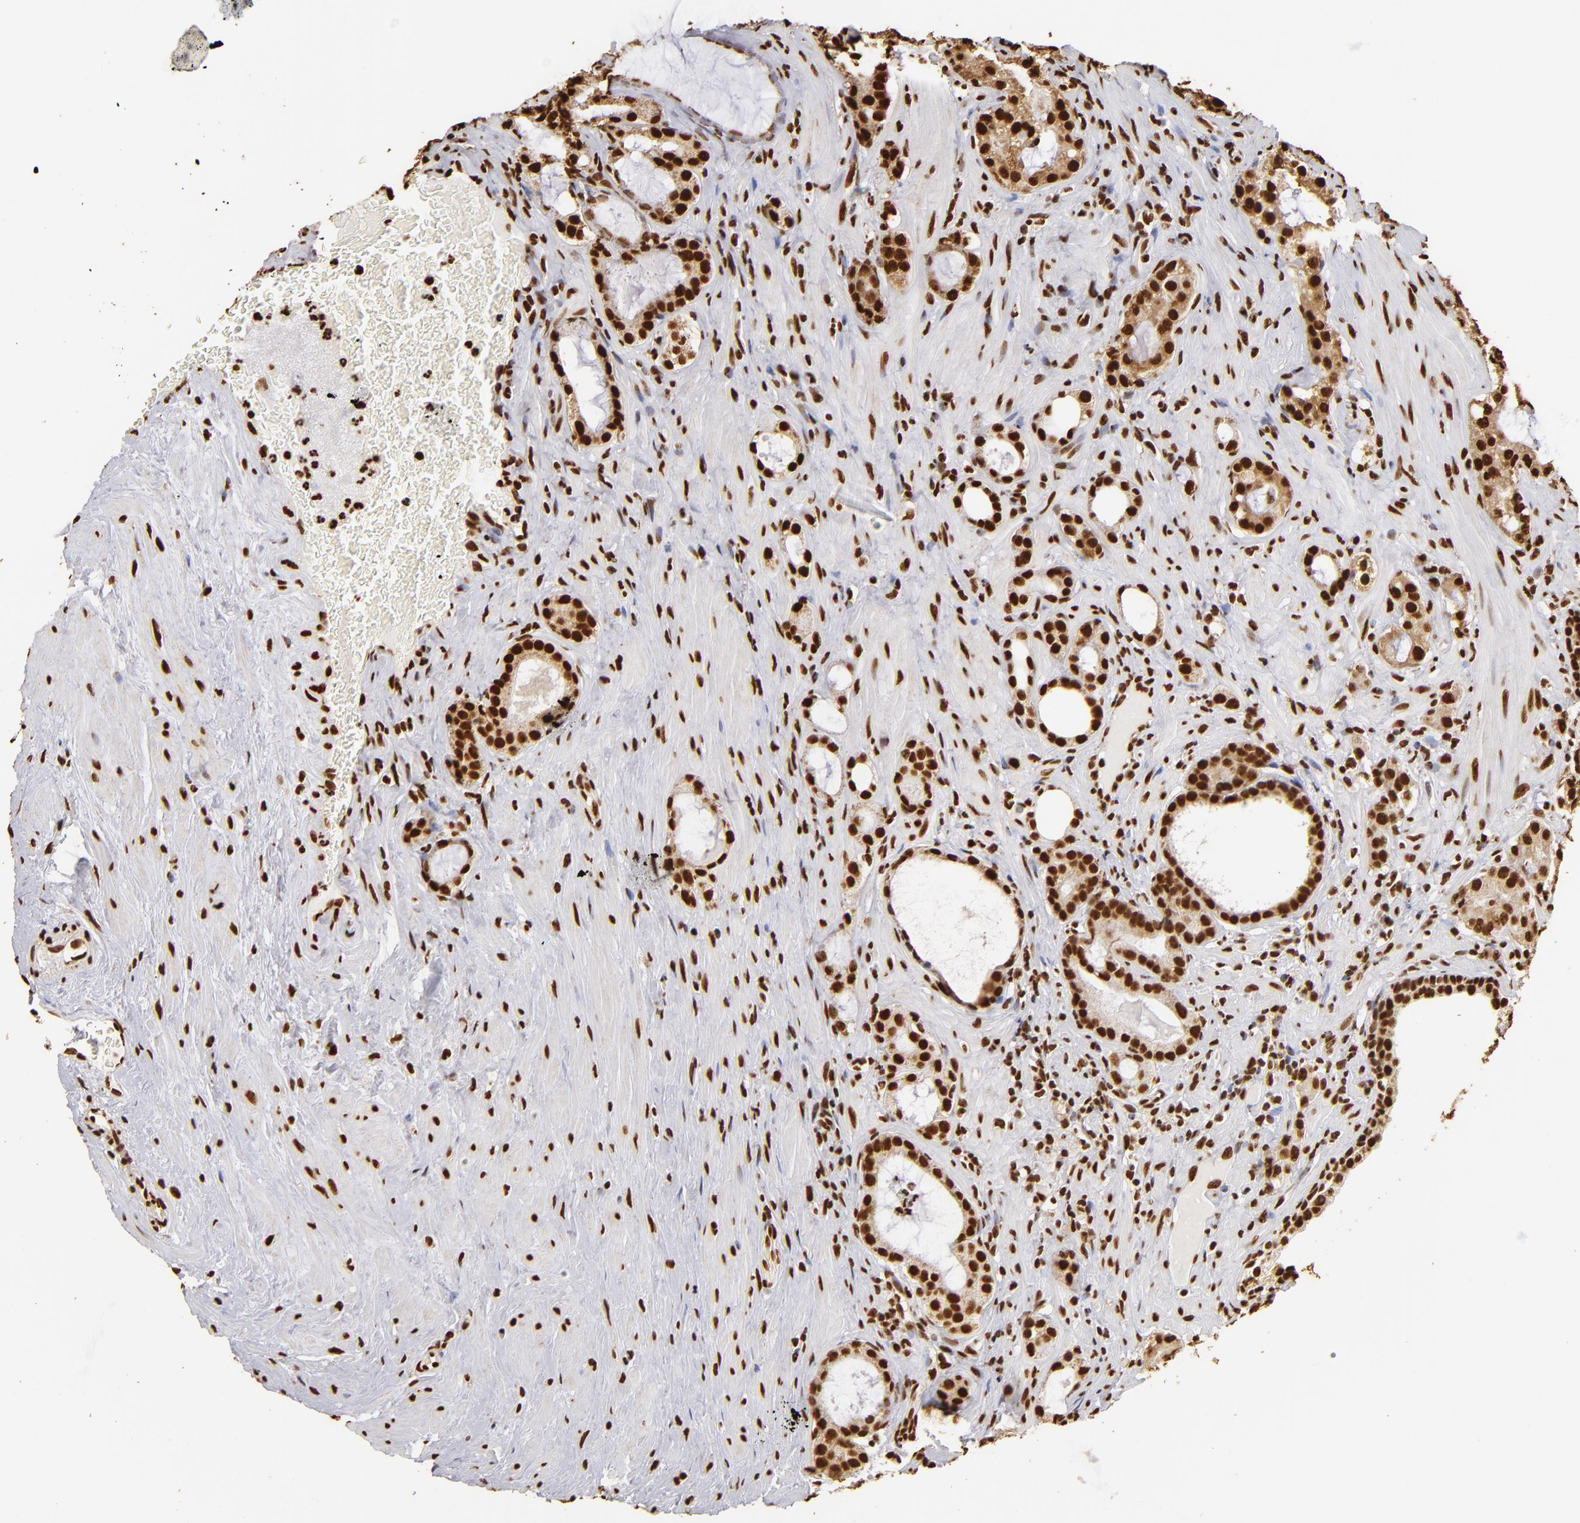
{"staining": {"intensity": "strong", "quantity": ">75%", "location": "nuclear"}, "tissue": "prostate cancer", "cell_type": "Tumor cells", "image_type": "cancer", "snomed": [{"axis": "morphology", "description": "Adenocarcinoma, Medium grade"}, {"axis": "topography", "description": "Prostate"}], "caption": "This image displays prostate medium-grade adenocarcinoma stained with IHC to label a protein in brown. The nuclear of tumor cells show strong positivity for the protein. Nuclei are counter-stained blue.", "gene": "ILF3", "patient": {"sex": "male", "age": 73}}